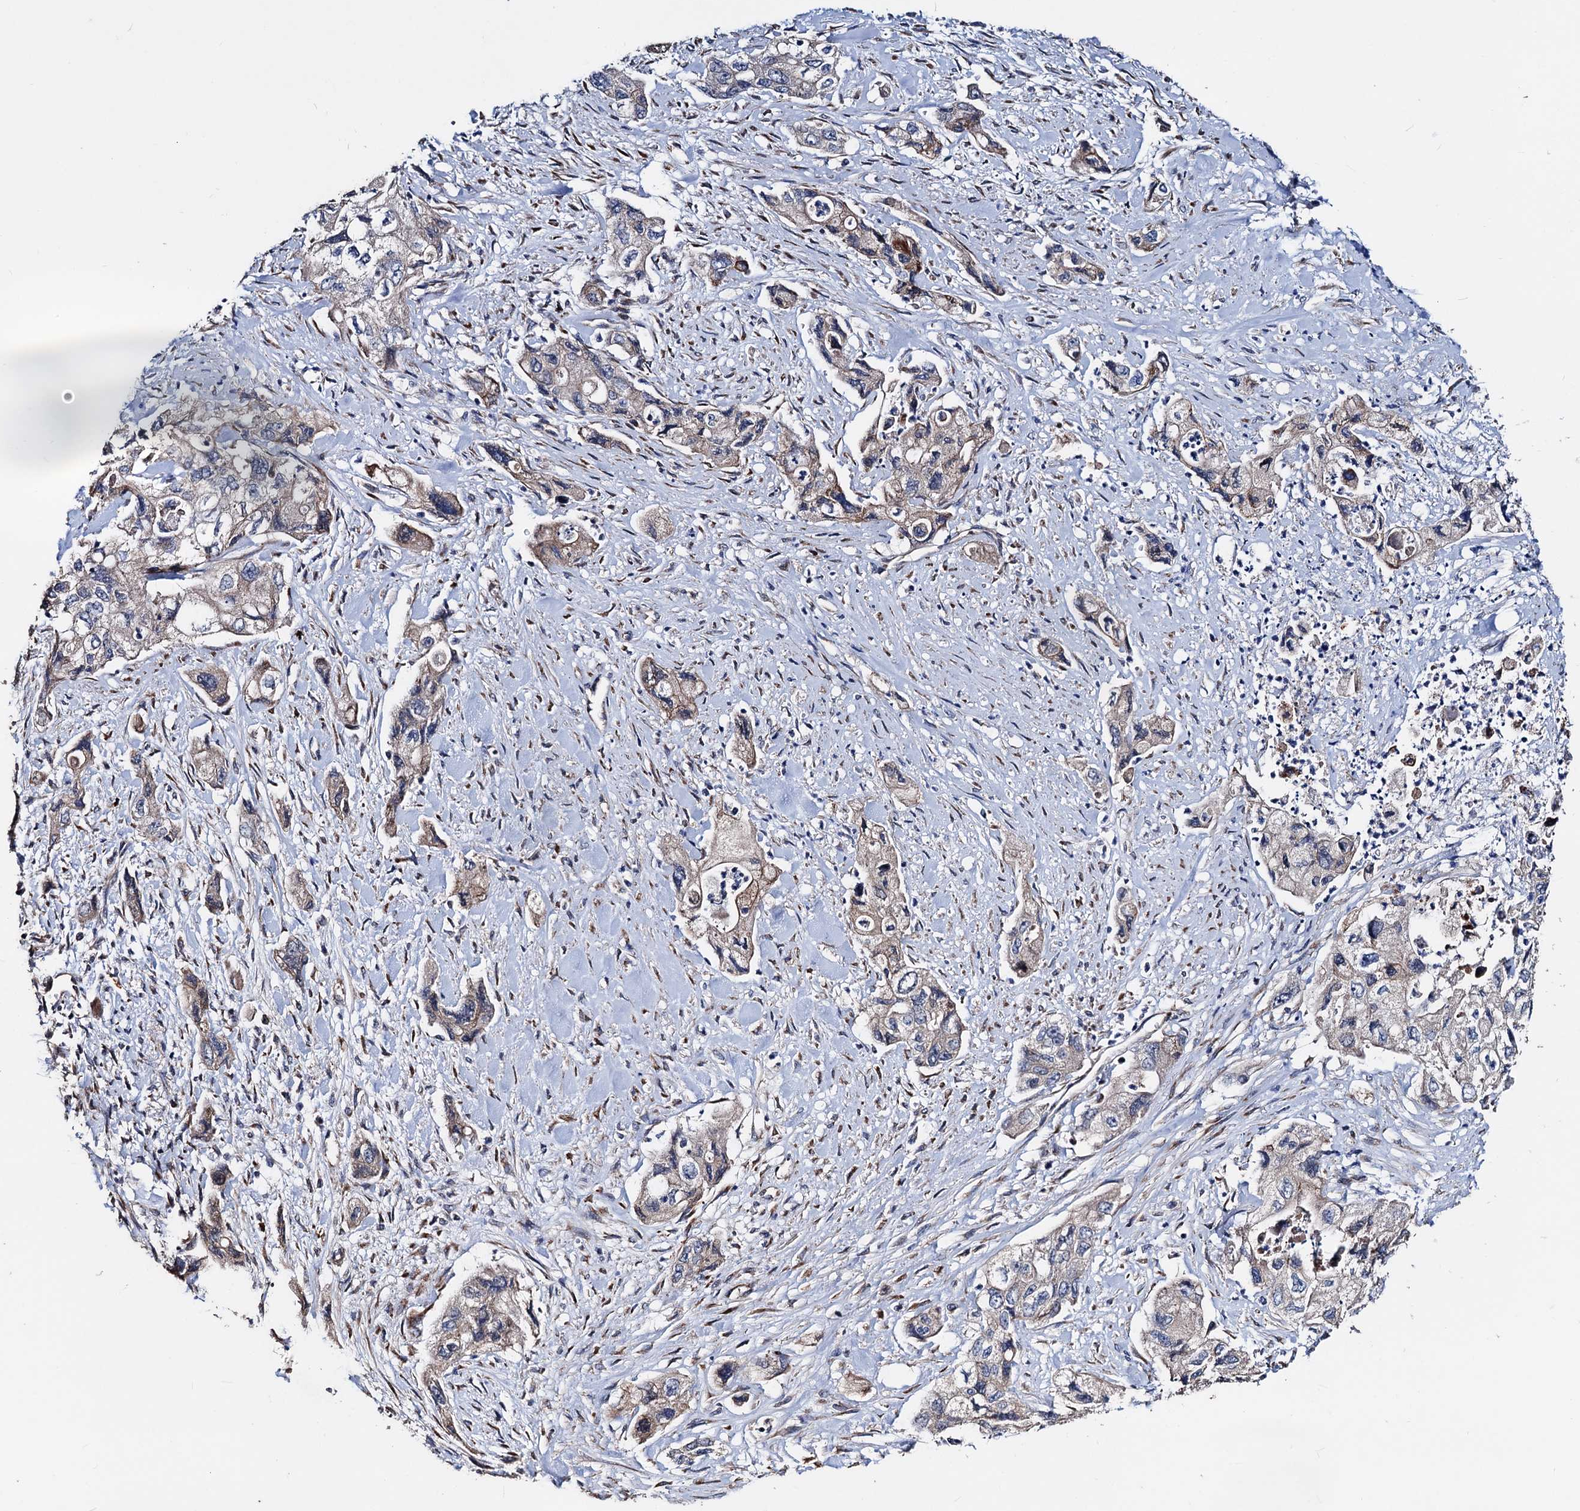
{"staining": {"intensity": "weak", "quantity": "25%-75%", "location": "cytoplasmic/membranous"}, "tissue": "pancreatic cancer", "cell_type": "Tumor cells", "image_type": "cancer", "snomed": [{"axis": "morphology", "description": "Adenocarcinoma, NOS"}, {"axis": "topography", "description": "Pancreas"}], "caption": "This is a photomicrograph of immunohistochemistry (IHC) staining of pancreatic cancer, which shows weak positivity in the cytoplasmic/membranous of tumor cells.", "gene": "AKAP11", "patient": {"sex": "female", "age": 73}}